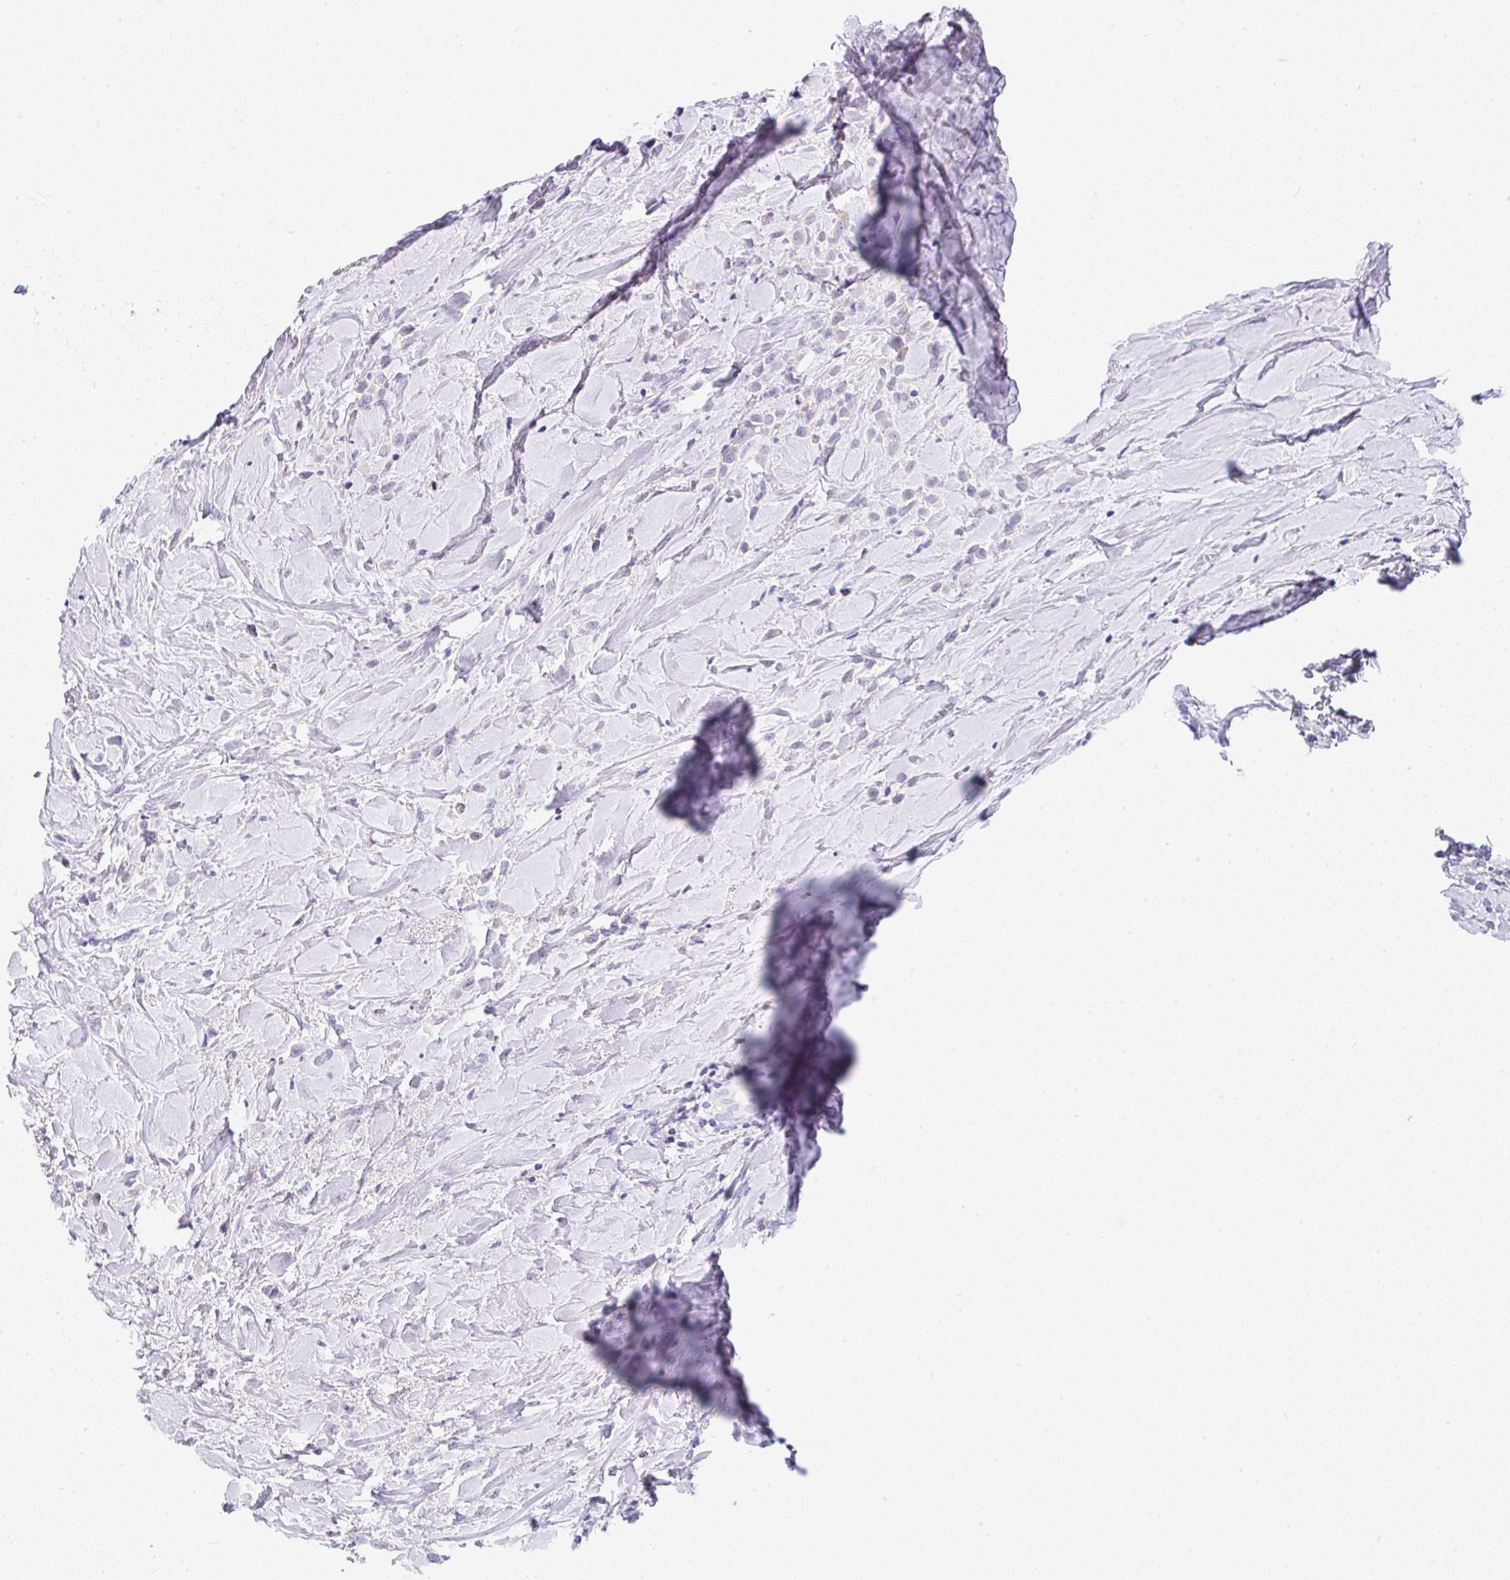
{"staining": {"intensity": "negative", "quantity": "none", "location": "none"}, "tissue": "breast cancer", "cell_type": "Tumor cells", "image_type": "cancer", "snomed": [{"axis": "morphology", "description": "Duct carcinoma"}, {"axis": "topography", "description": "Breast"}], "caption": "High power microscopy photomicrograph of an immunohistochemistry image of intraductal carcinoma (breast), revealing no significant positivity in tumor cells.", "gene": "SERPINE3", "patient": {"sex": "female", "age": 80}}